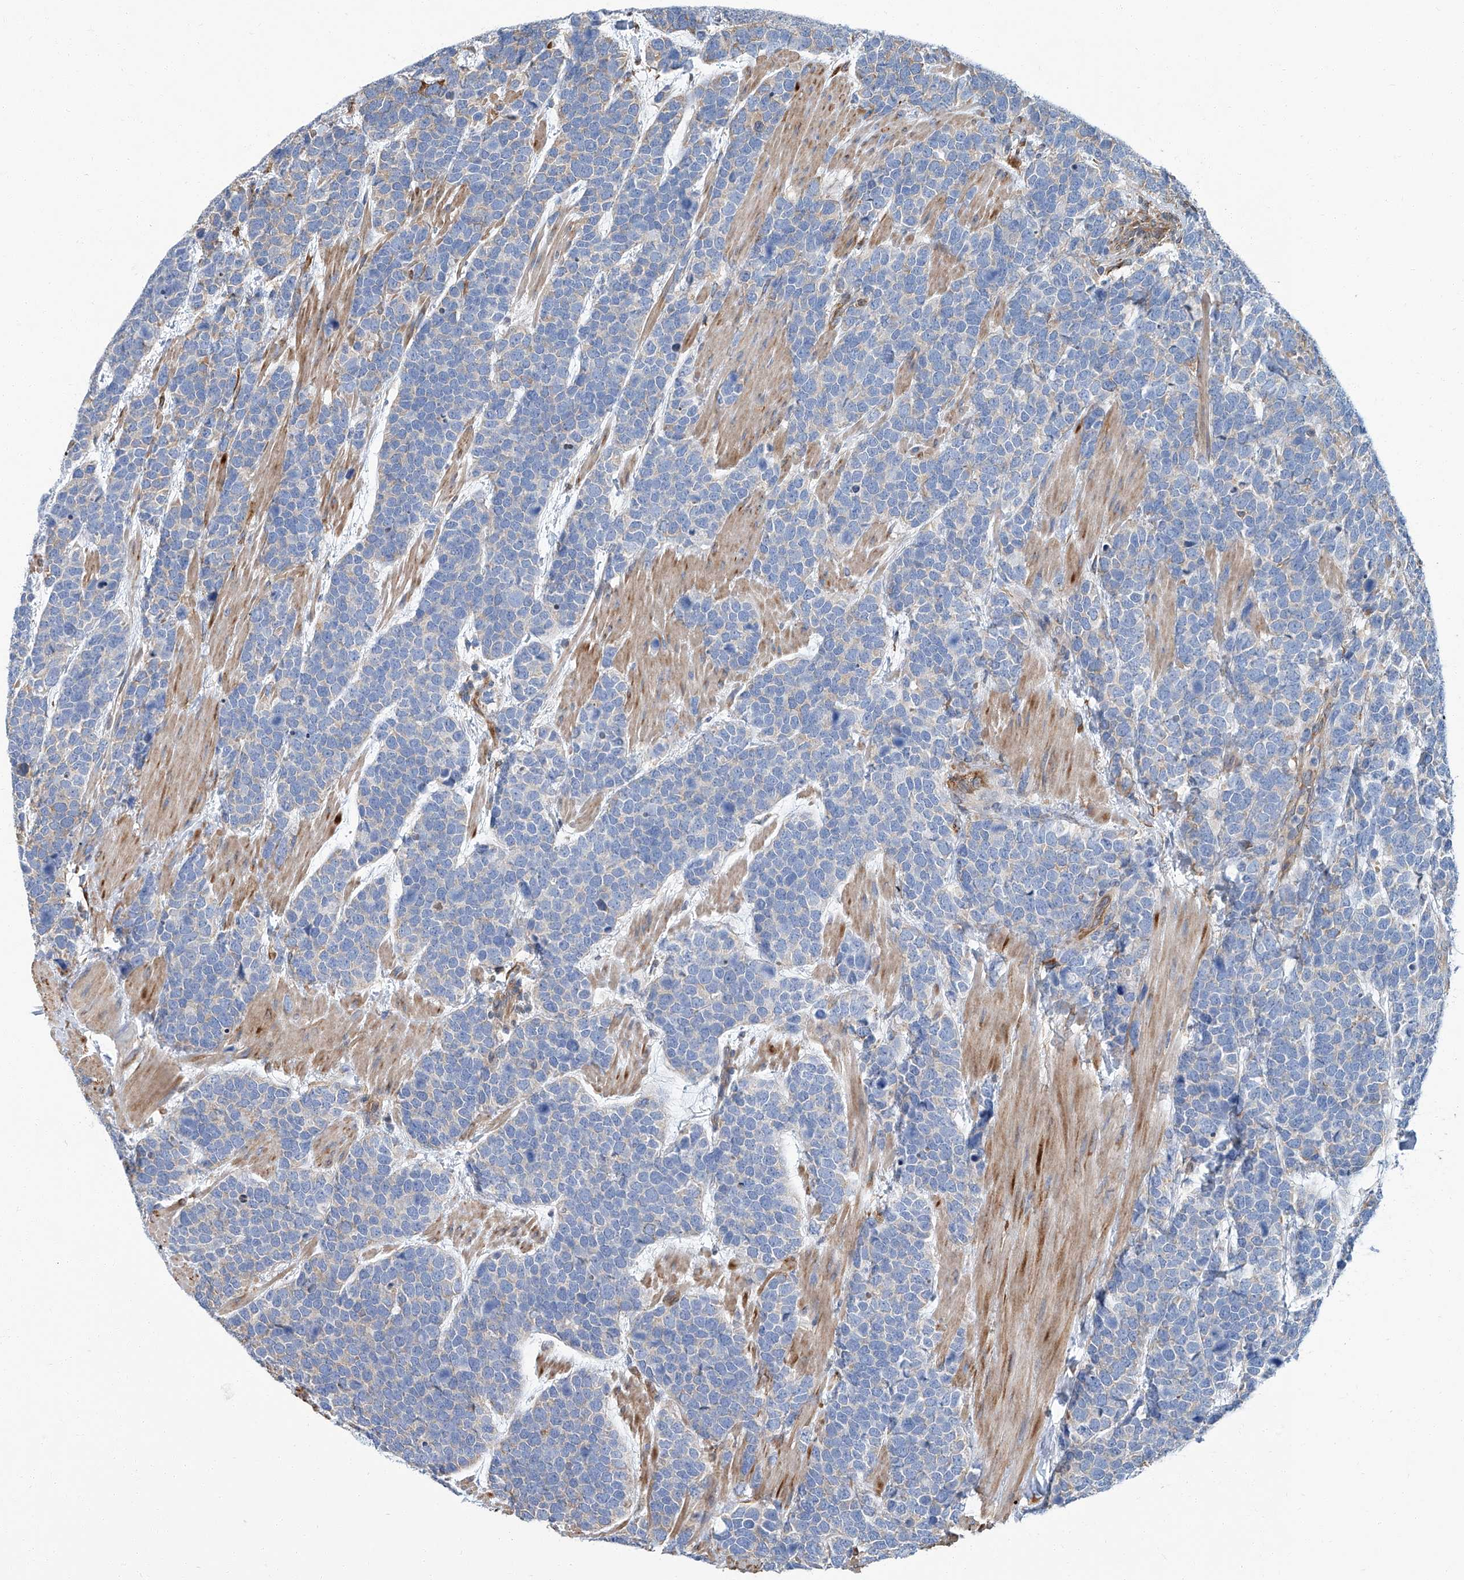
{"staining": {"intensity": "negative", "quantity": "none", "location": "none"}, "tissue": "urothelial cancer", "cell_type": "Tumor cells", "image_type": "cancer", "snomed": [{"axis": "morphology", "description": "Urothelial carcinoma, High grade"}, {"axis": "topography", "description": "Urinary bladder"}], "caption": "This is an immunohistochemistry (IHC) micrograph of human high-grade urothelial carcinoma. There is no positivity in tumor cells.", "gene": "PSMB10", "patient": {"sex": "female", "age": 82}}